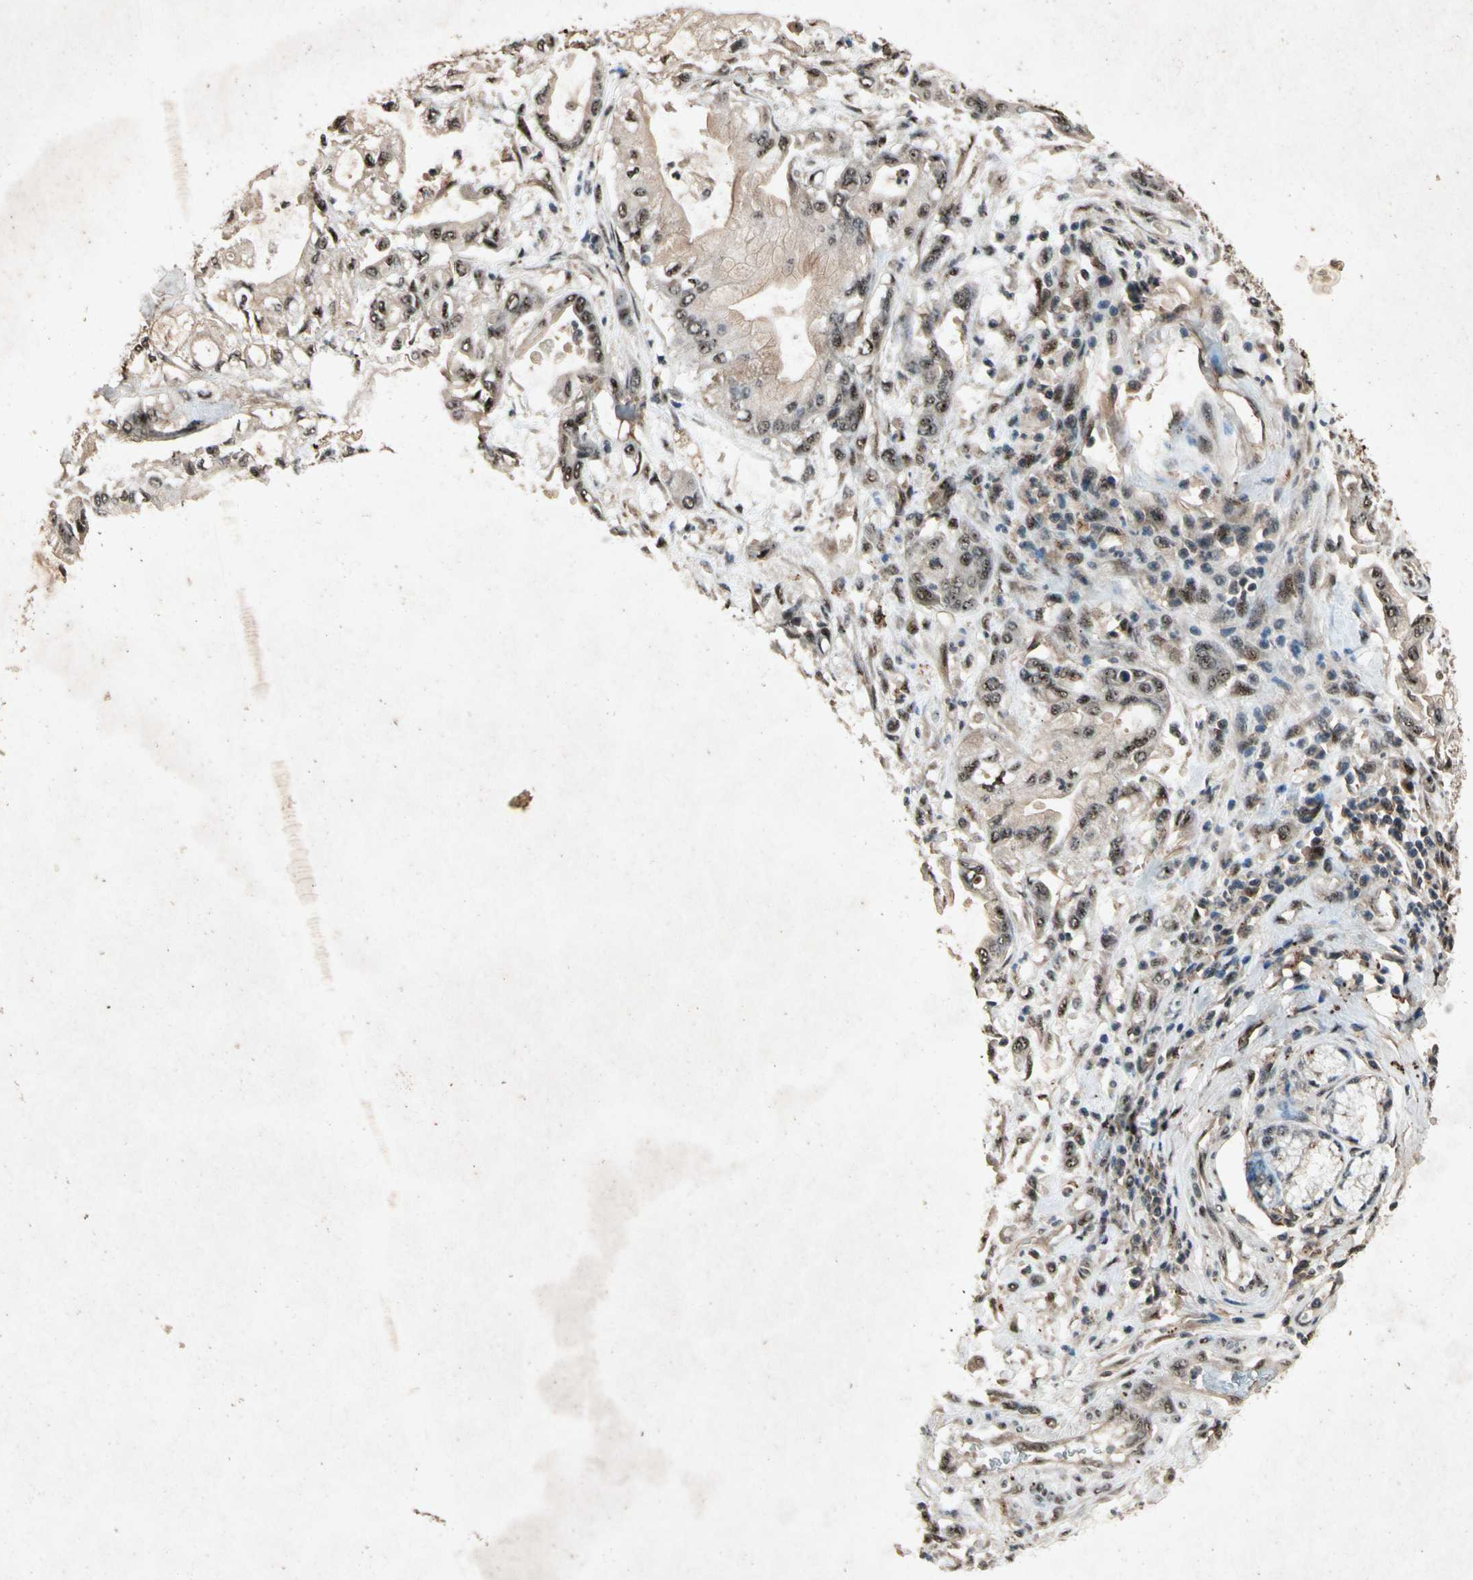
{"staining": {"intensity": "moderate", "quantity": "25%-75%", "location": "nuclear"}, "tissue": "pancreatic cancer", "cell_type": "Tumor cells", "image_type": "cancer", "snomed": [{"axis": "morphology", "description": "Adenocarcinoma, NOS"}, {"axis": "morphology", "description": "Adenocarcinoma, metastatic, NOS"}, {"axis": "topography", "description": "Lymph node"}, {"axis": "topography", "description": "Pancreas"}, {"axis": "topography", "description": "Duodenum"}], "caption": "DAB immunohistochemical staining of pancreatic metastatic adenocarcinoma demonstrates moderate nuclear protein staining in about 25%-75% of tumor cells.", "gene": "PML", "patient": {"sex": "female", "age": 64}}